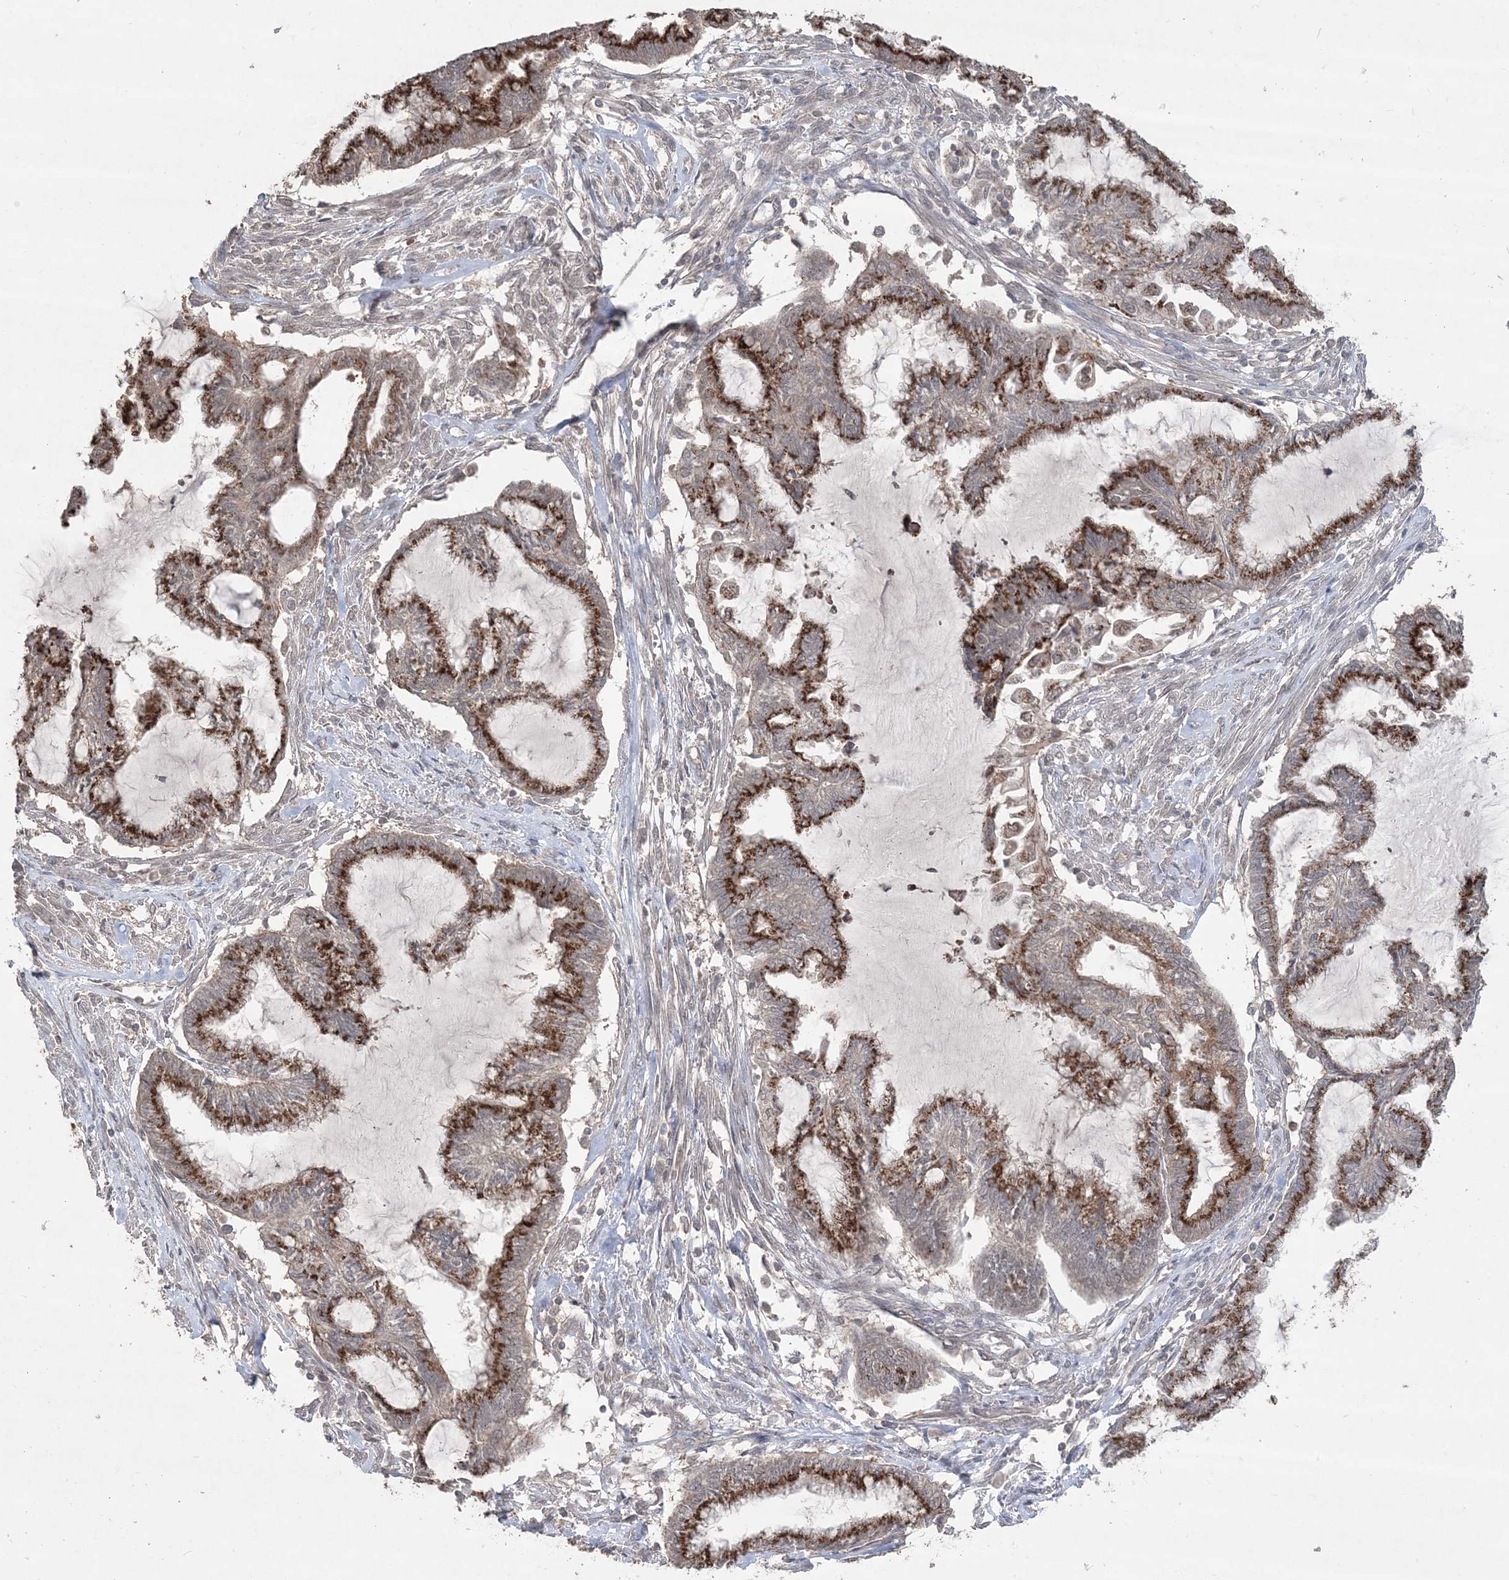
{"staining": {"intensity": "strong", "quantity": ">75%", "location": "cytoplasmic/membranous"}, "tissue": "endometrial cancer", "cell_type": "Tumor cells", "image_type": "cancer", "snomed": [{"axis": "morphology", "description": "Adenocarcinoma, NOS"}, {"axis": "topography", "description": "Endometrium"}], "caption": "The histopathology image reveals staining of endometrial cancer (adenocarcinoma), revealing strong cytoplasmic/membranous protein positivity (brown color) within tumor cells. The protein is shown in brown color, while the nuclei are stained blue.", "gene": "EHHADH", "patient": {"sex": "female", "age": 86}}